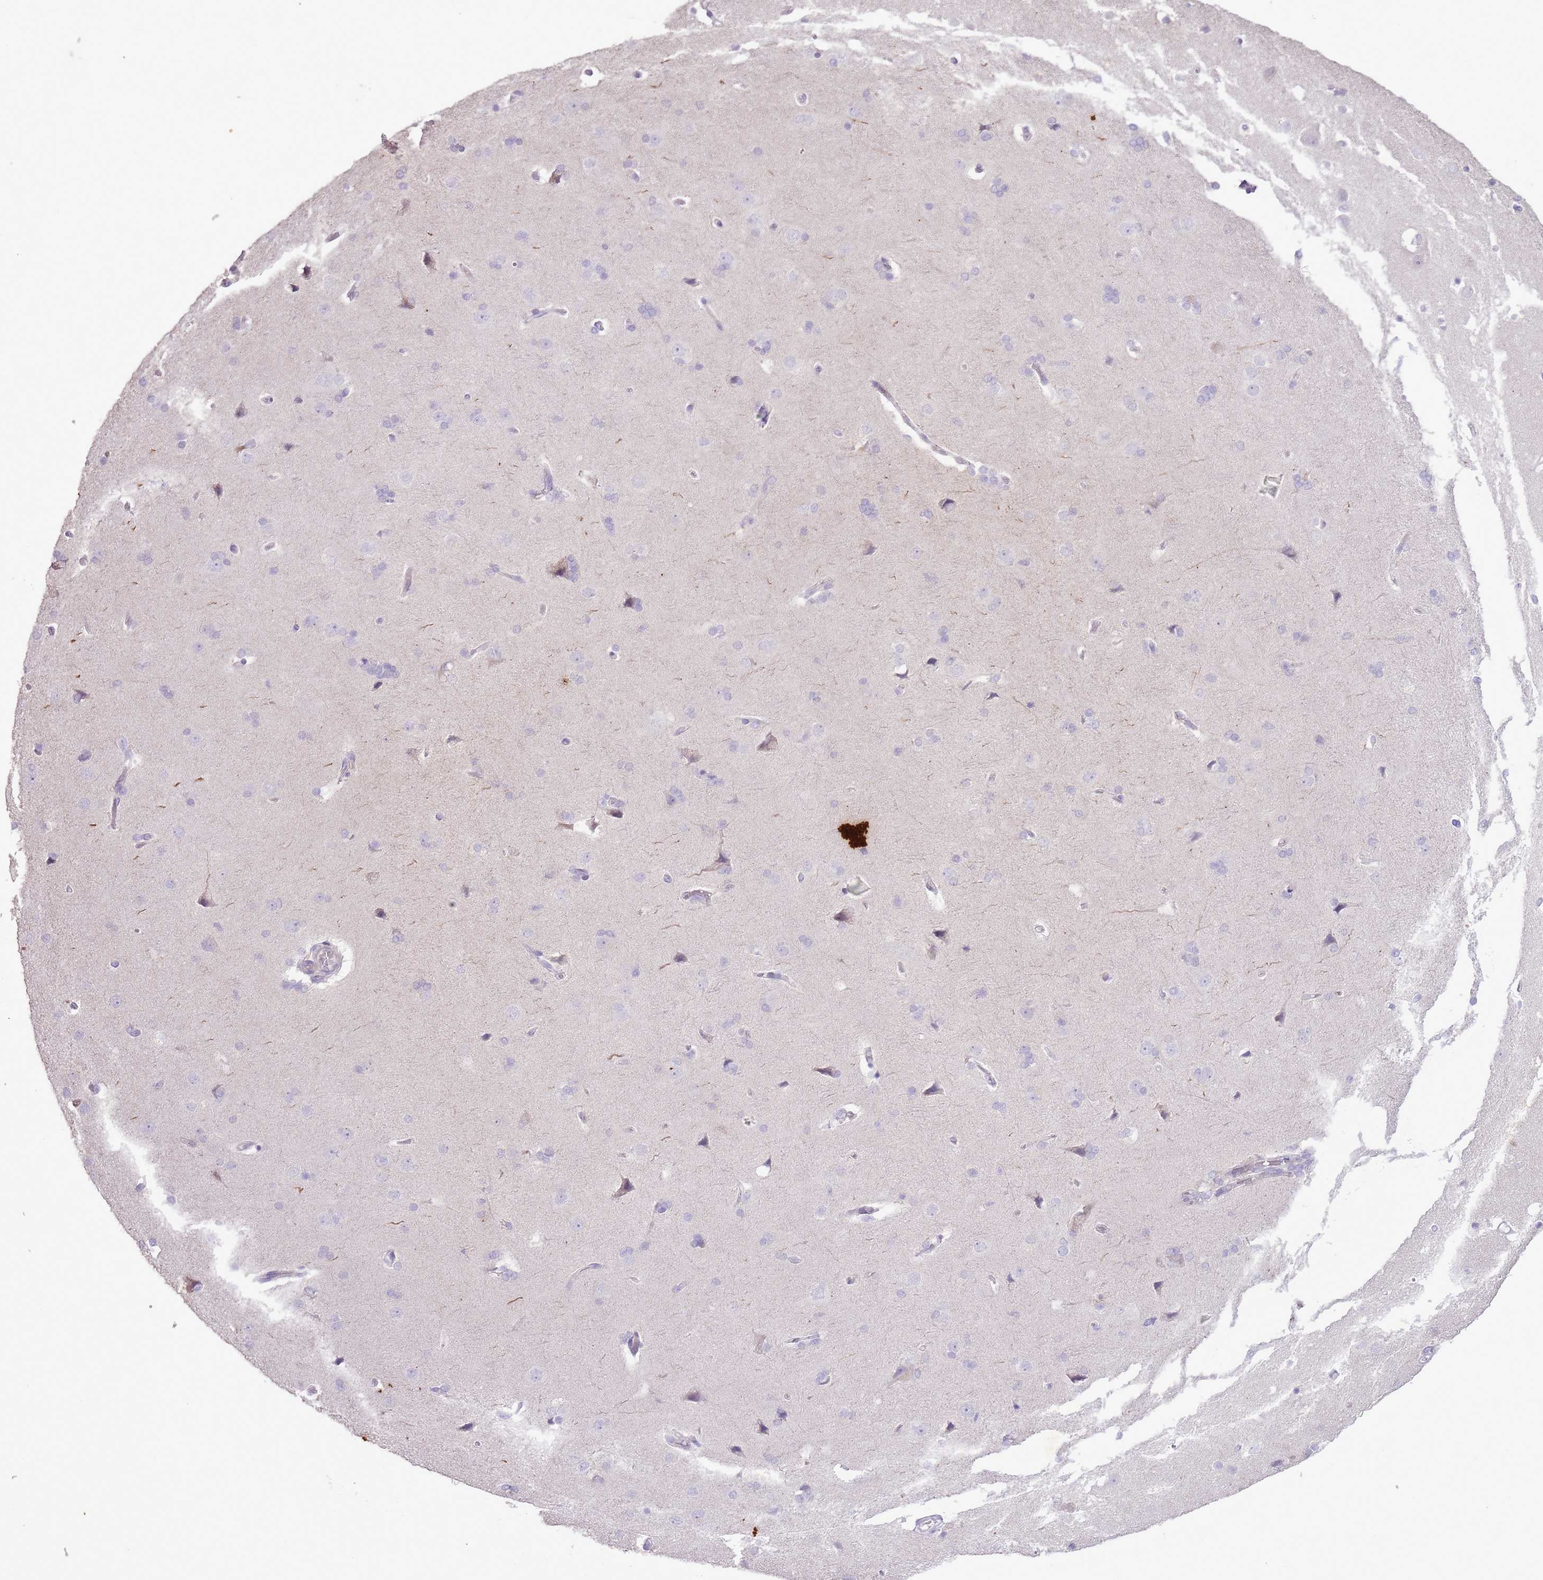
{"staining": {"intensity": "negative", "quantity": "none", "location": "none"}, "tissue": "cerebral cortex", "cell_type": "Endothelial cells", "image_type": "normal", "snomed": [{"axis": "morphology", "description": "Normal tissue, NOS"}, {"axis": "topography", "description": "Cerebral cortex"}], "caption": "The photomicrograph reveals no staining of endothelial cells in unremarkable cerebral cortex. (DAB (3,3'-diaminobenzidine) immunohistochemistry (IHC) with hematoxylin counter stain).", "gene": "GMNN", "patient": {"sex": "male", "age": 62}}